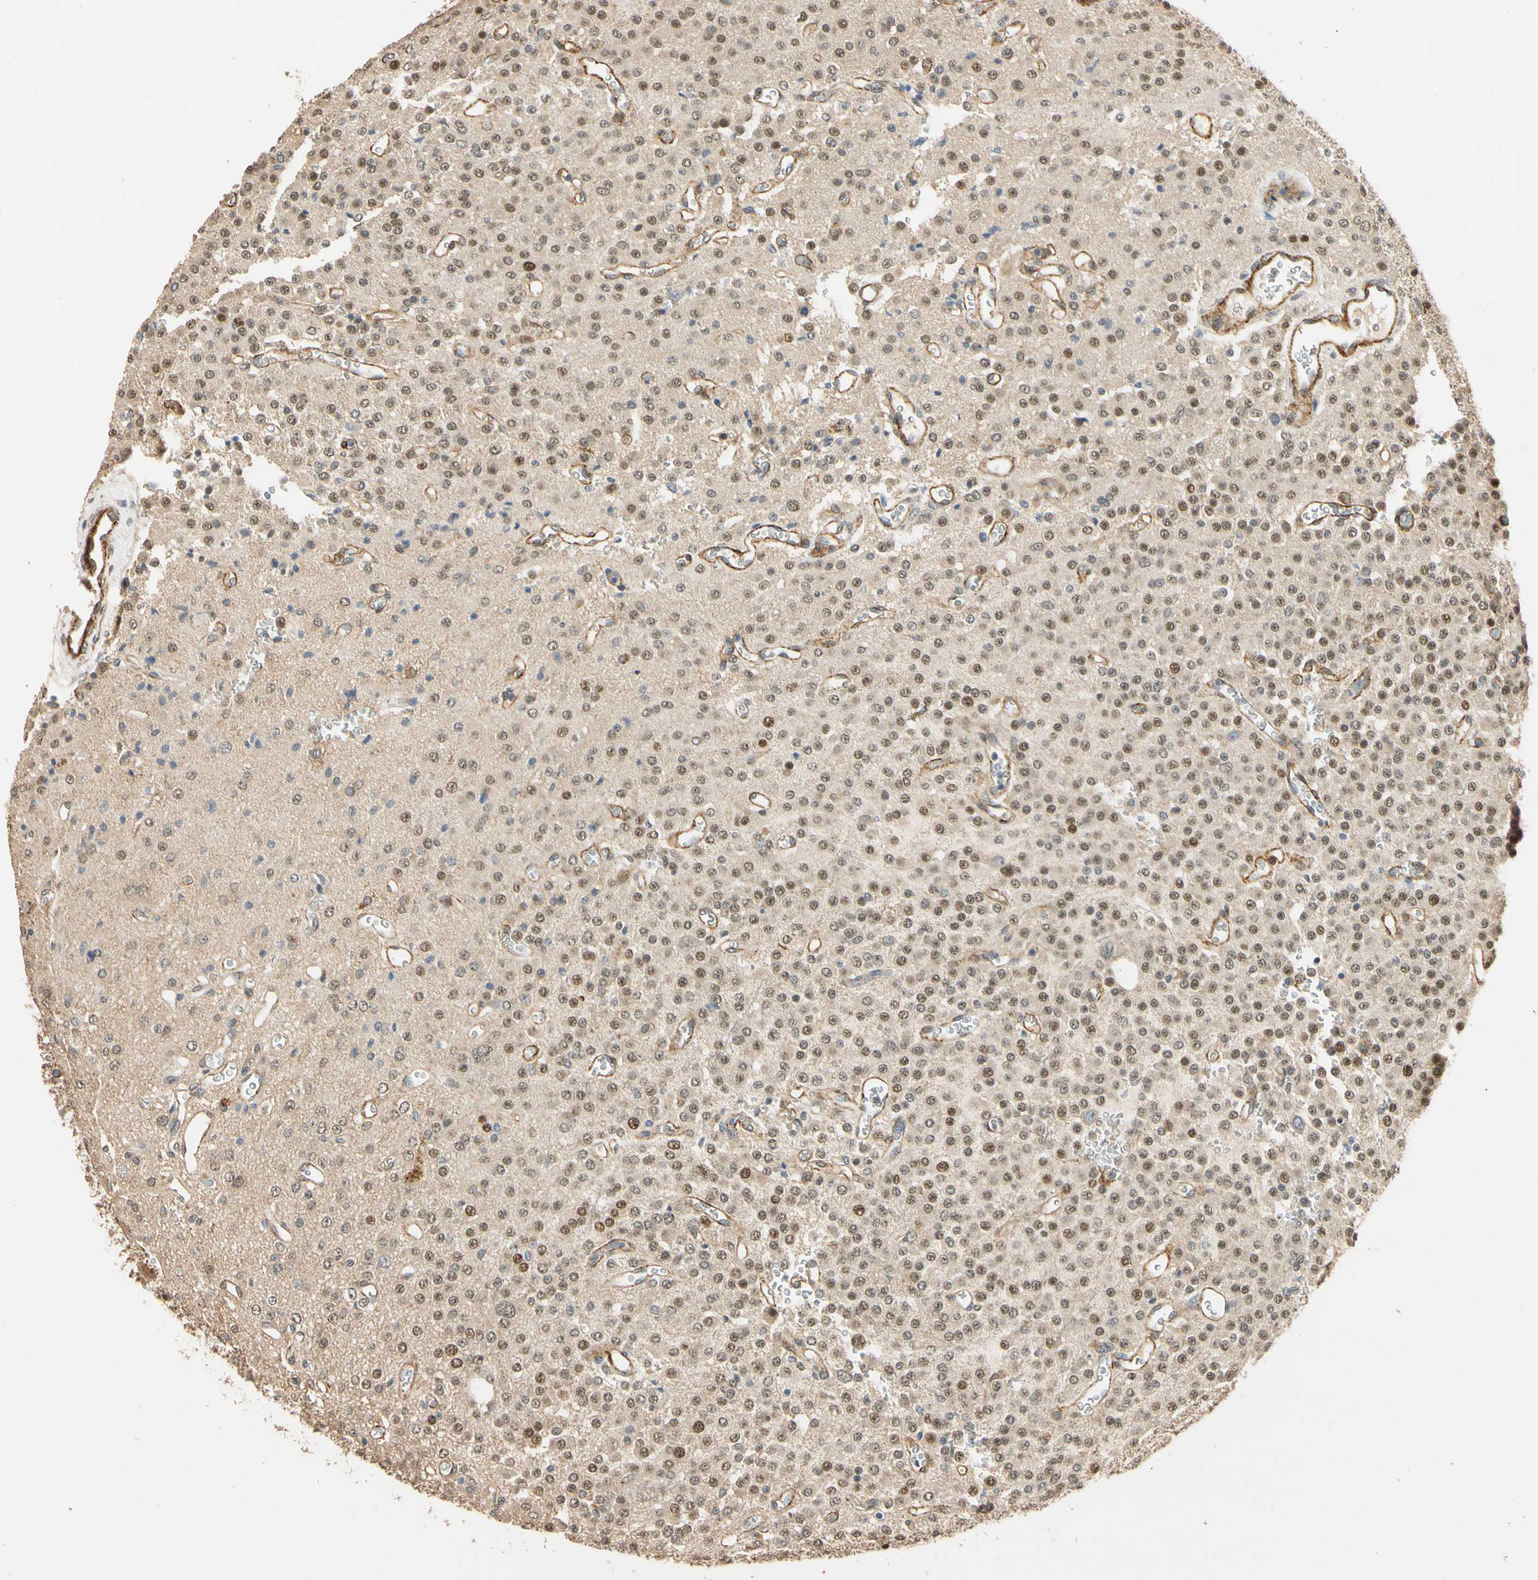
{"staining": {"intensity": "weak", "quantity": "25%-75%", "location": "nuclear"}, "tissue": "glioma", "cell_type": "Tumor cells", "image_type": "cancer", "snomed": [{"axis": "morphology", "description": "Glioma, malignant, Low grade"}, {"axis": "topography", "description": "Brain"}], "caption": "This histopathology image displays immunohistochemistry staining of glioma, with low weak nuclear staining in approximately 25%-75% of tumor cells.", "gene": "QSER1", "patient": {"sex": "male", "age": 38}}